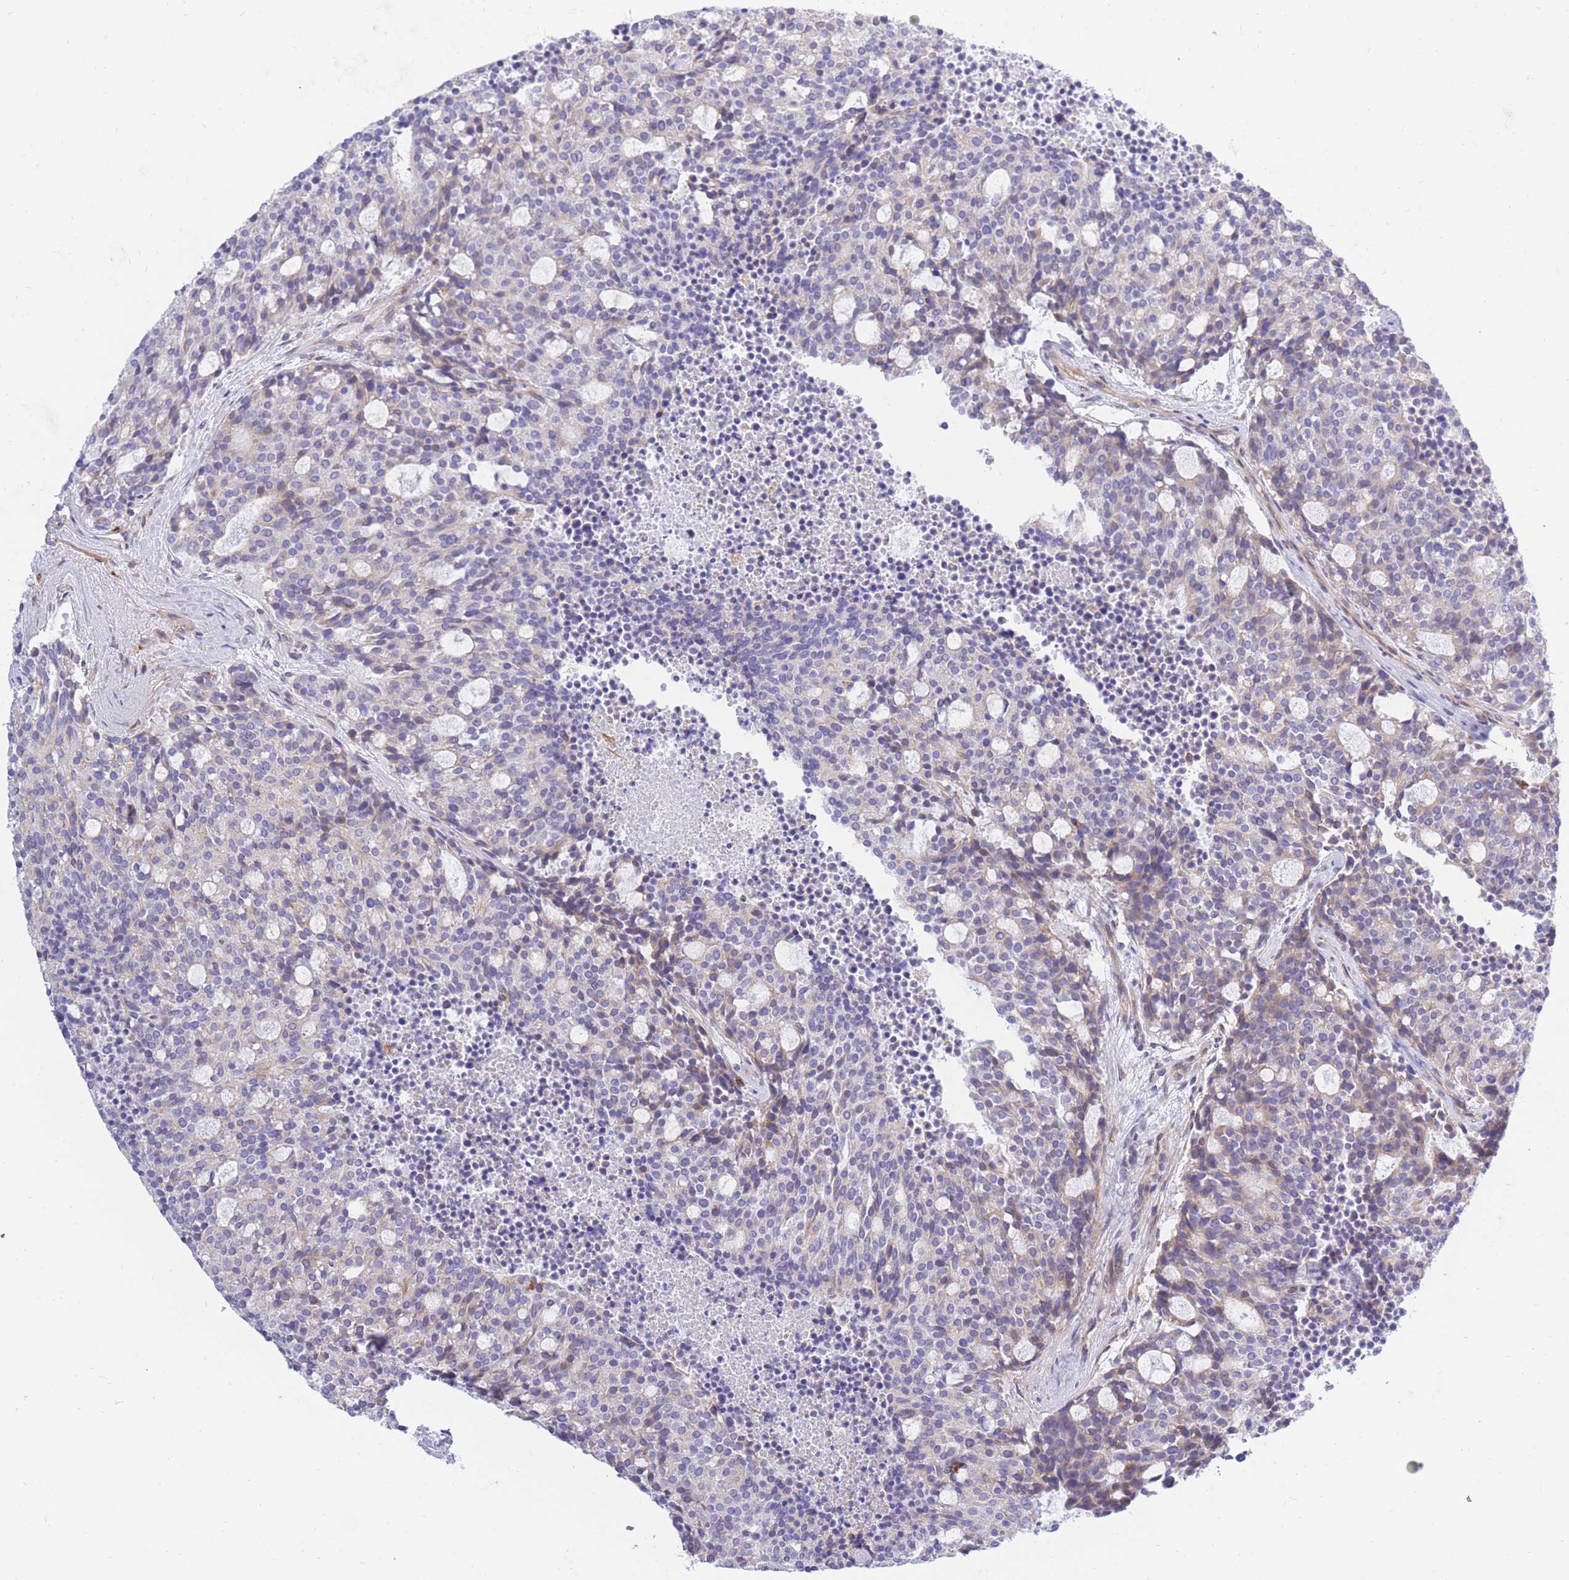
{"staining": {"intensity": "negative", "quantity": "none", "location": "none"}, "tissue": "carcinoid", "cell_type": "Tumor cells", "image_type": "cancer", "snomed": [{"axis": "morphology", "description": "Carcinoid, malignant, NOS"}, {"axis": "topography", "description": "Pancreas"}], "caption": "Tumor cells show no significant staining in carcinoid.", "gene": "REM1", "patient": {"sex": "female", "age": 54}}